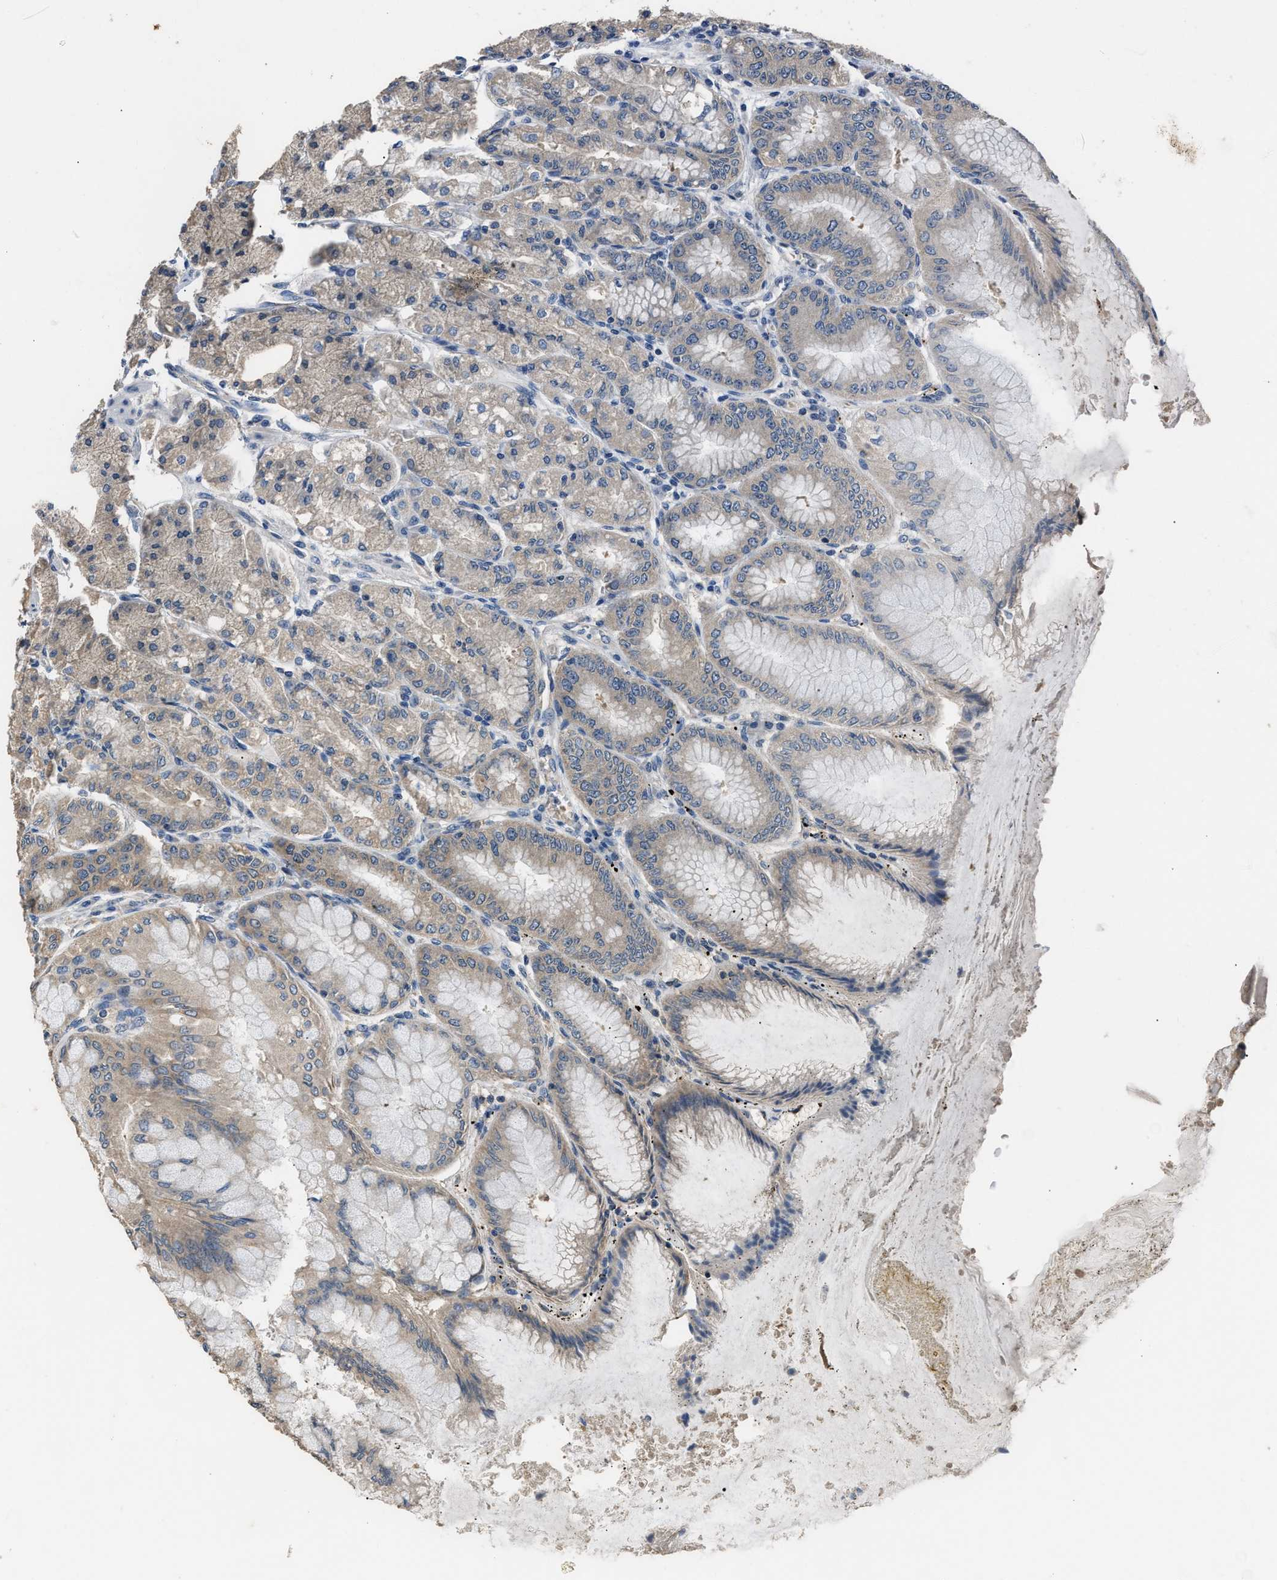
{"staining": {"intensity": "moderate", "quantity": "25%-75%", "location": "cytoplasmic/membranous"}, "tissue": "stomach", "cell_type": "Glandular cells", "image_type": "normal", "snomed": [{"axis": "morphology", "description": "Normal tissue, NOS"}, {"axis": "topography", "description": "Stomach, lower"}], "caption": "Immunohistochemical staining of unremarkable stomach shows moderate cytoplasmic/membranous protein expression in approximately 25%-75% of glandular cells. The staining is performed using DAB (3,3'-diaminobenzidine) brown chromogen to label protein expression. The nuclei are counter-stained blue using hematoxylin.", "gene": "ABCC9", "patient": {"sex": "male", "age": 71}}